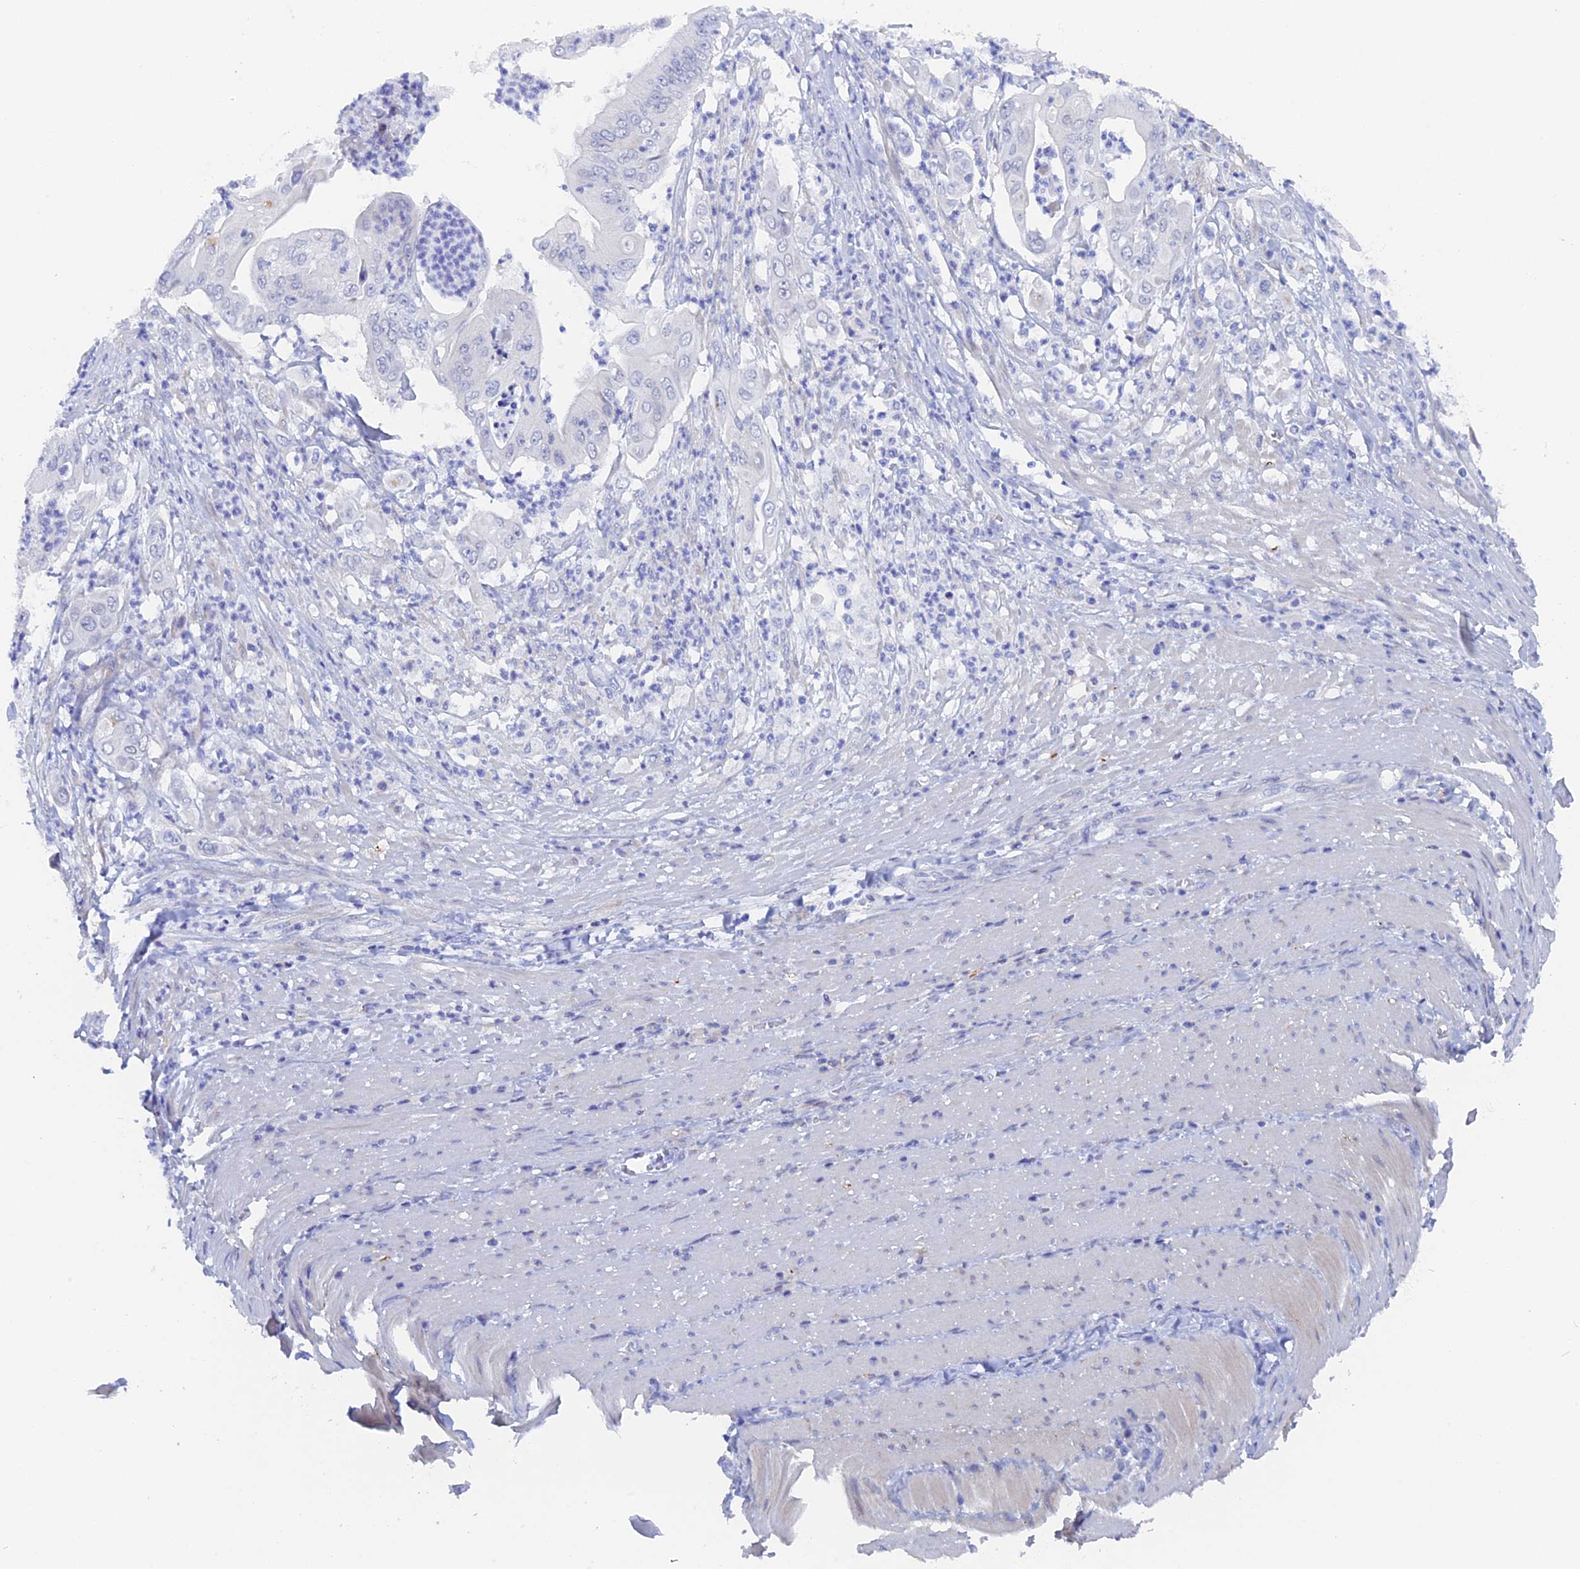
{"staining": {"intensity": "negative", "quantity": "none", "location": "none"}, "tissue": "pancreatic cancer", "cell_type": "Tumor cells", "image_type": "cancer", "snomed": [{"axis": "morphology", "description": "Adenocarcinoma, NOS"}, {"axis": "topography", "description": "Pancreas"}], "caption": "DAB immunohistochemical staining of human adenocarcinoma (pancreatic) shows no significant expression in tumor cells.", "gene": "DACT3", "patient": {"sex": "female", "age": 77}}